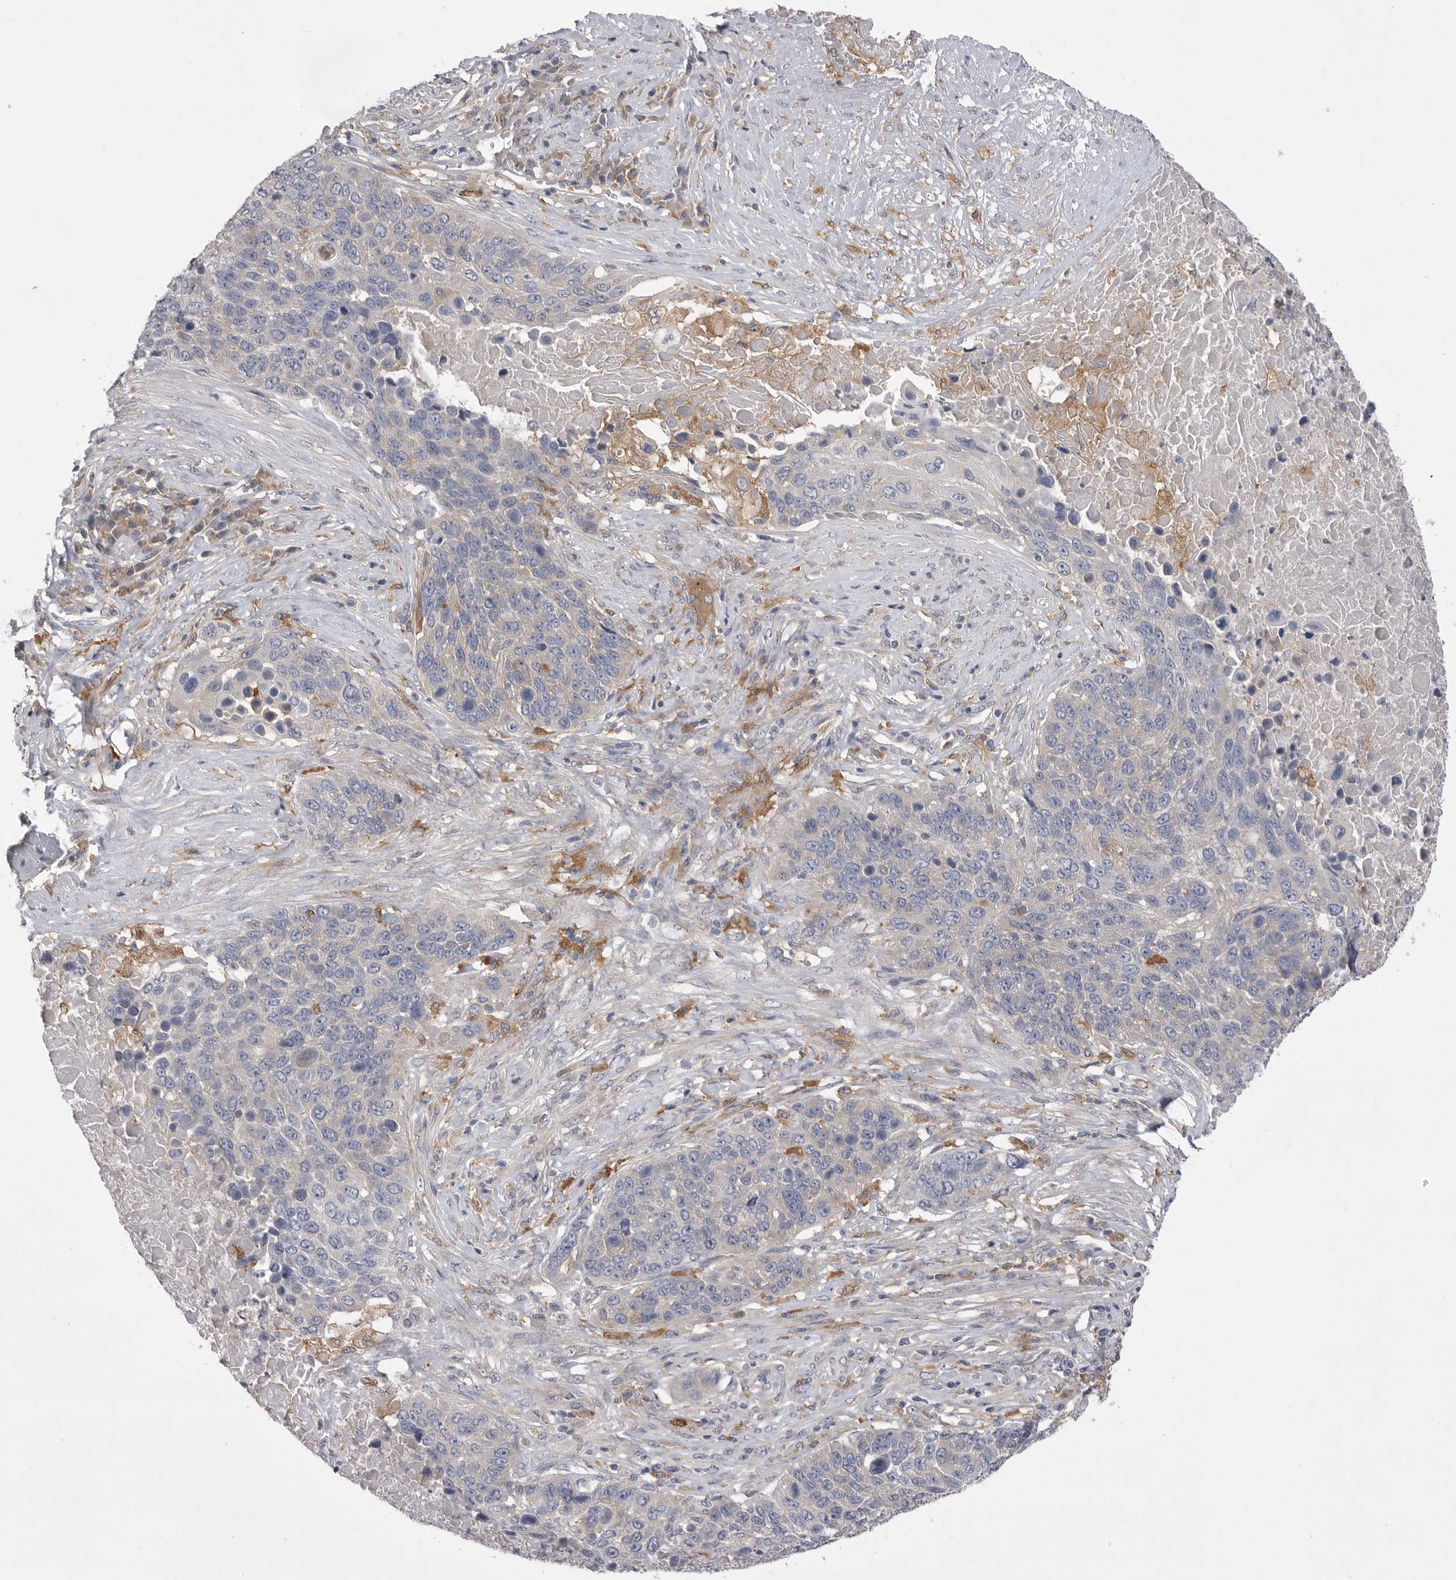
{"staining": {"intensity": "negative", "quantity": "none", "location": "none"}, "tissue": "lung cancer", "cell_type": "Tumor cells", "image_type": "cancer", "snomed": [{"axis": "morphology", "description": "Squamous cell carcinoma, NOS"}, {"axis": "topography", "description": "Lung"}], "caption": "Tumor cells show no significant protein expression in squamous cell carcinoma (lung). Nuclei are stained in blue.", "gene": "VAC14", "patient": {"sex": "male", "age": 66}}